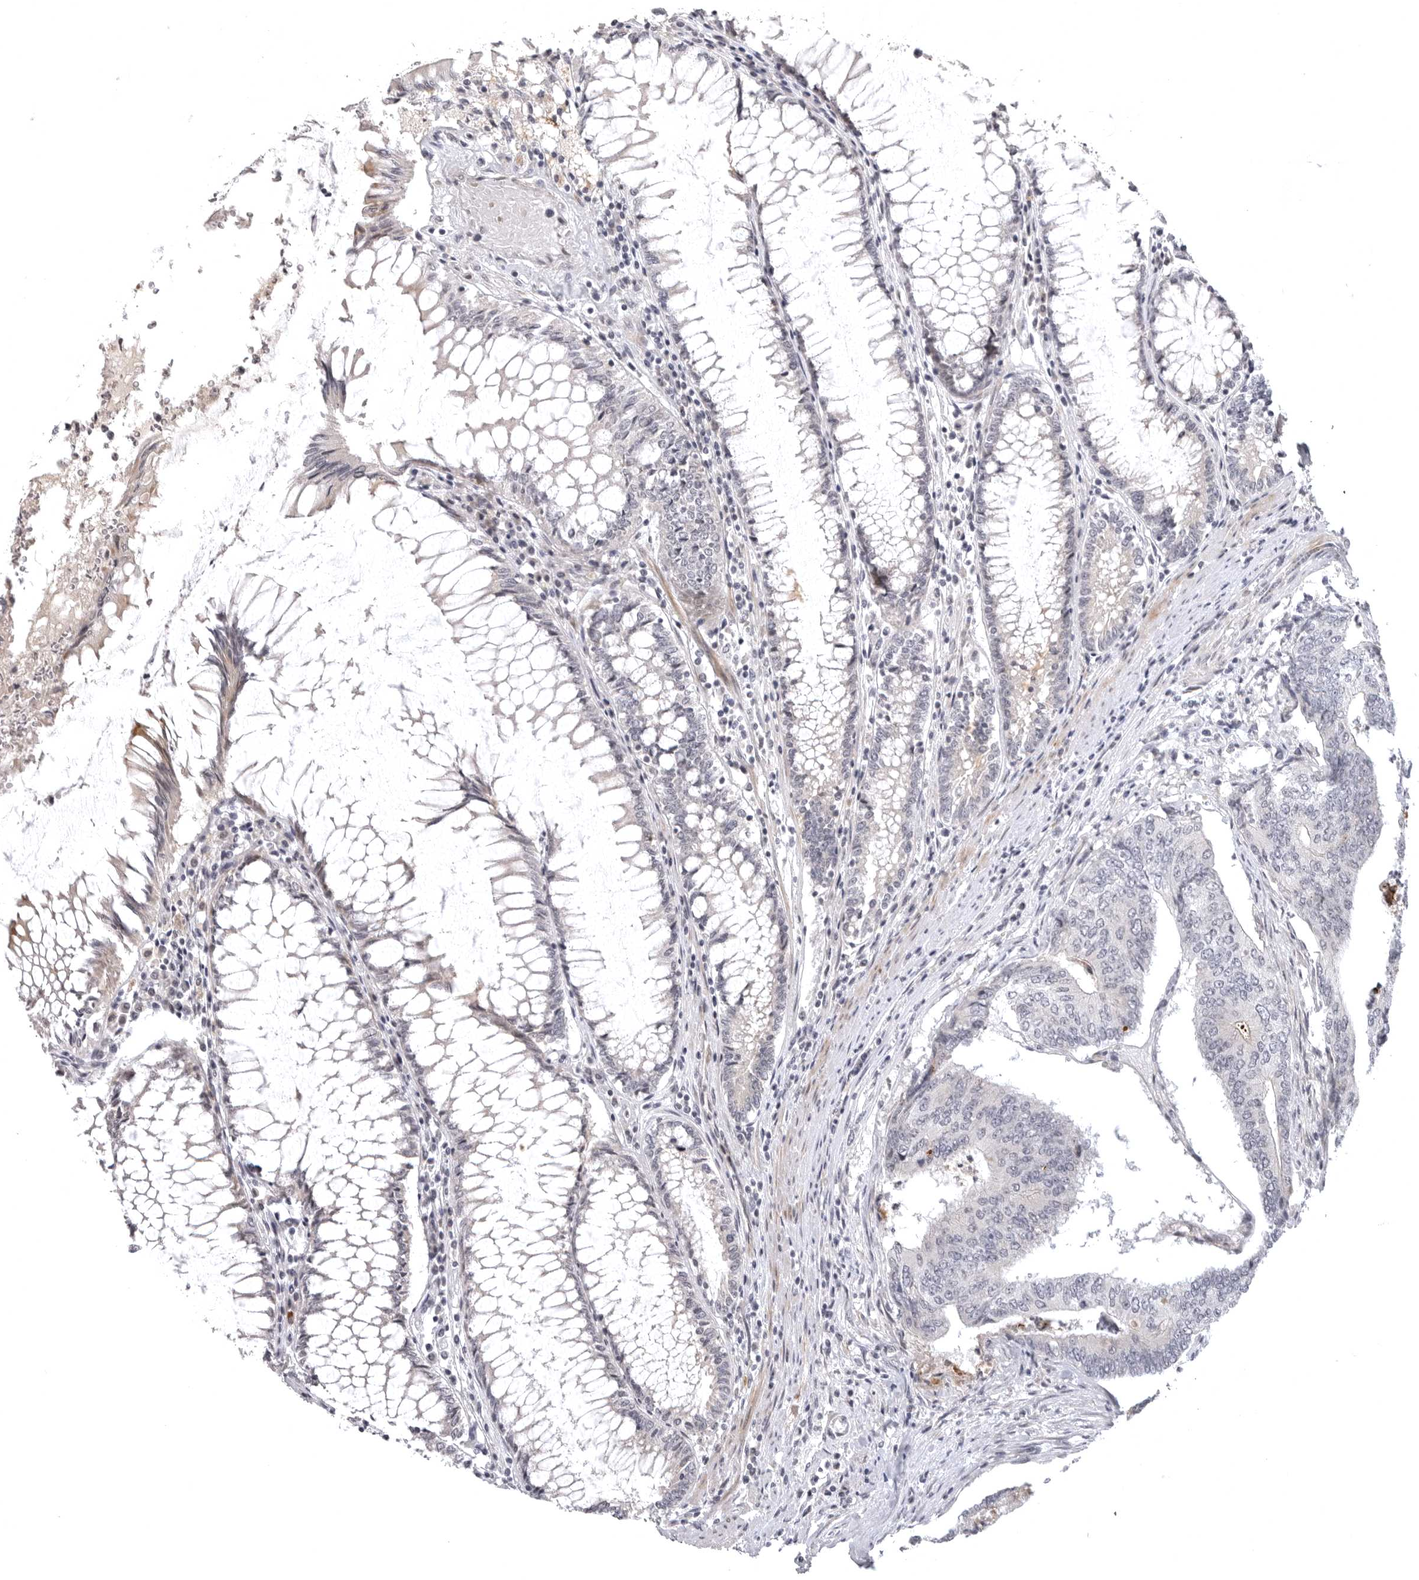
{"staining": {"intensity": "negative", "quantity": "none", "location": "none"}, "tissue": "colorectal cancer", "cell_type": "Tumor cells", "image_type": "cancer", "snomed": [{"axis": "morphology", "description": "Adenocarcinoma, NOS"}, {"axis": "topography", "description": "Colon"}], "caption": "DAB (3,3'-diaminobenzidine) immunohistochemical staining of human colorectal cancer (adenocarcinoma) exhibits no significant staining in tumor cells.", "gene": "CD300LD", "patient": {"sex": "female", "age": 67}}